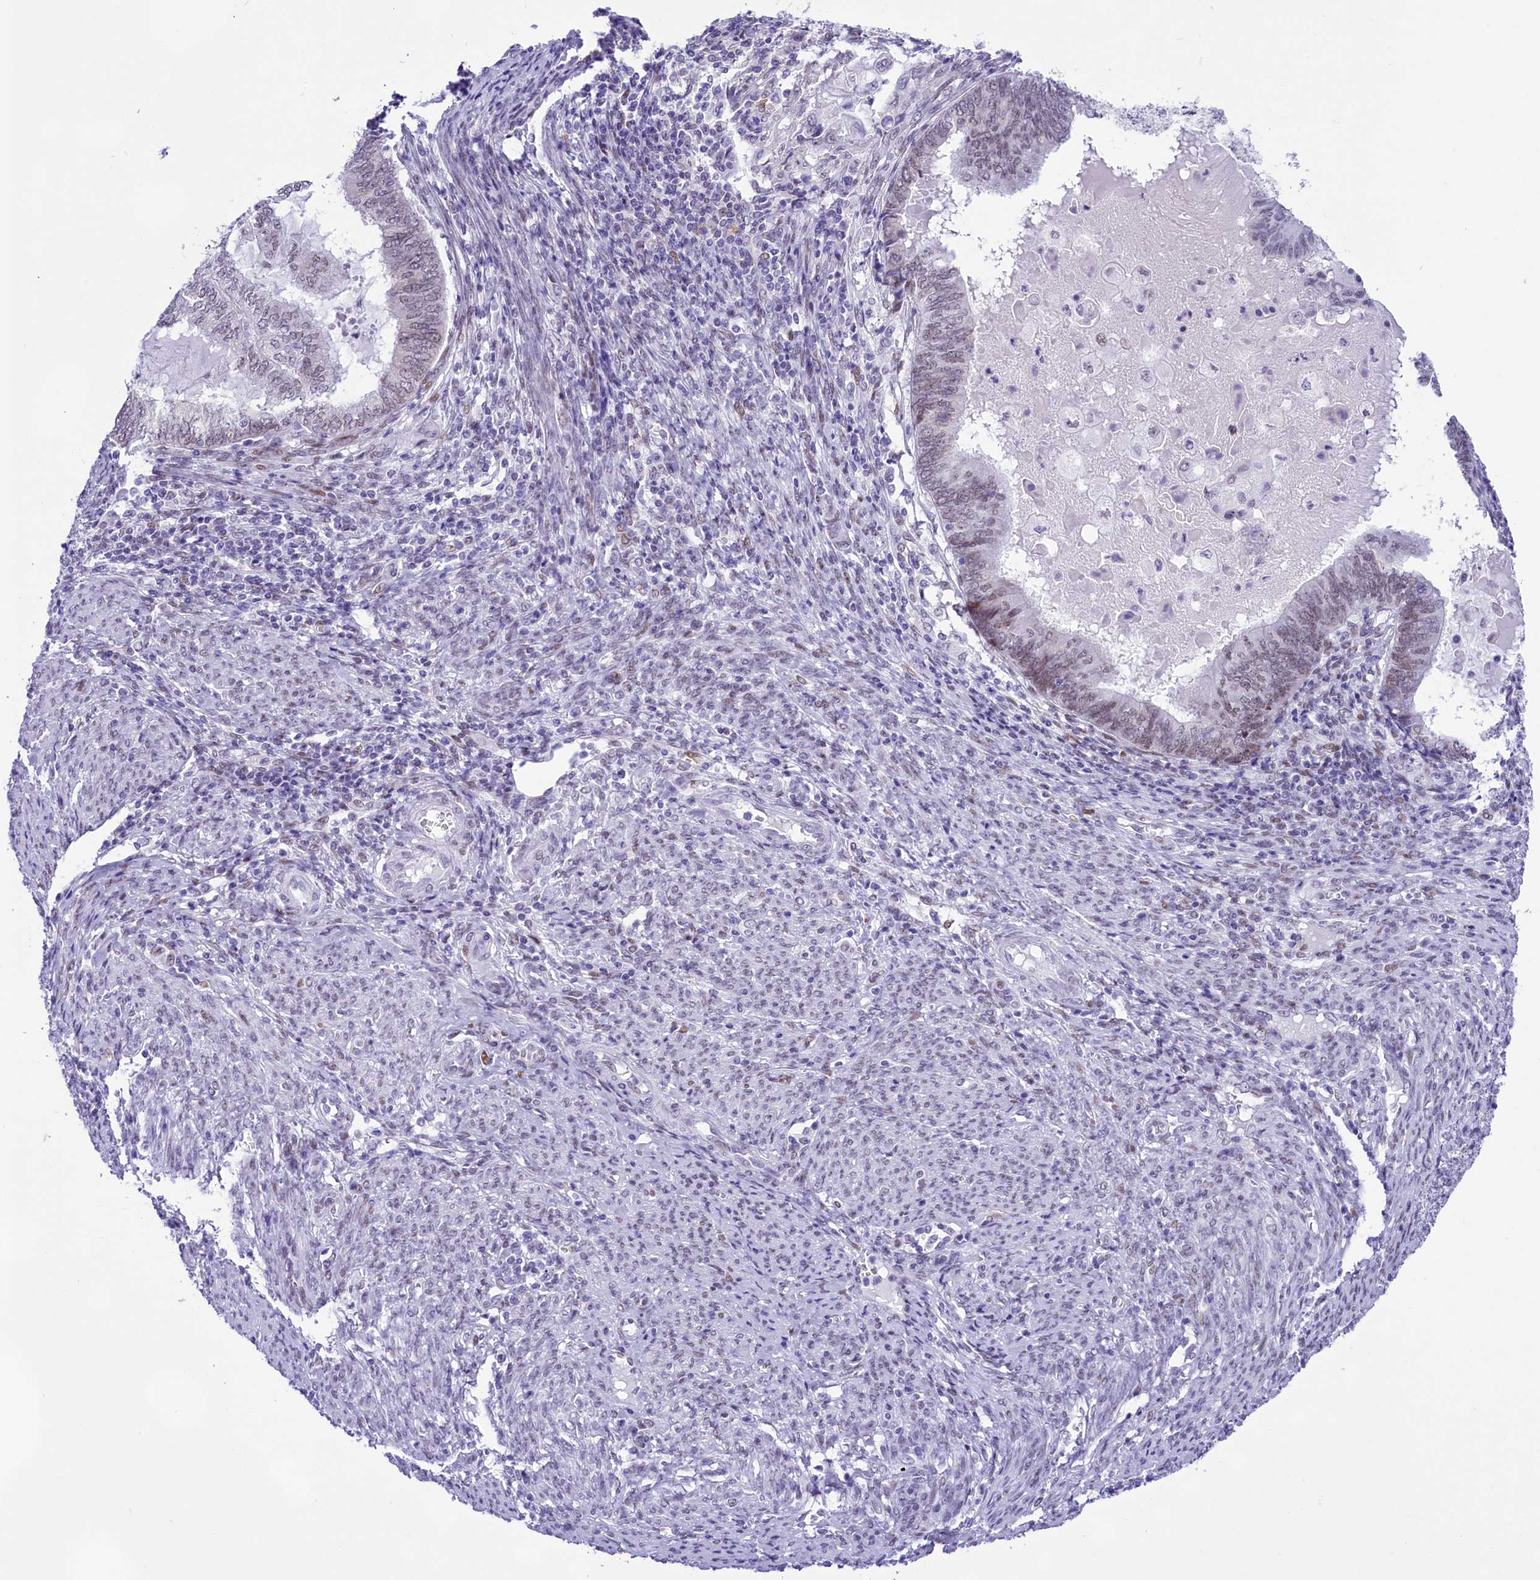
{"staining": {"intensity": "moderate", "quantity": "<25%", "location": "nuclear"}, "tissue": "endometrial cancer", "cell_type": "Tumor cells", "image_type": "cancer", "snomed": [{"axis": "morphology", "description": "Adenocarcinoma, NOS"}, {"axis": "topography", "description": "Uterus"}, {"axis": "topography", "description": "Endometrium"}], "caption": "Brown immunohistochemical staining in human endometrial adenocarcinoma exhibits moderate nuclear positivity in approximately <25% of tumor cells. (DAB (3,3'-diaminobenzidine) IHC with brightfield microscopy, high magnification).", "gene": "RPS6KB1", "patient": {"sex": "female", "age": 70}}